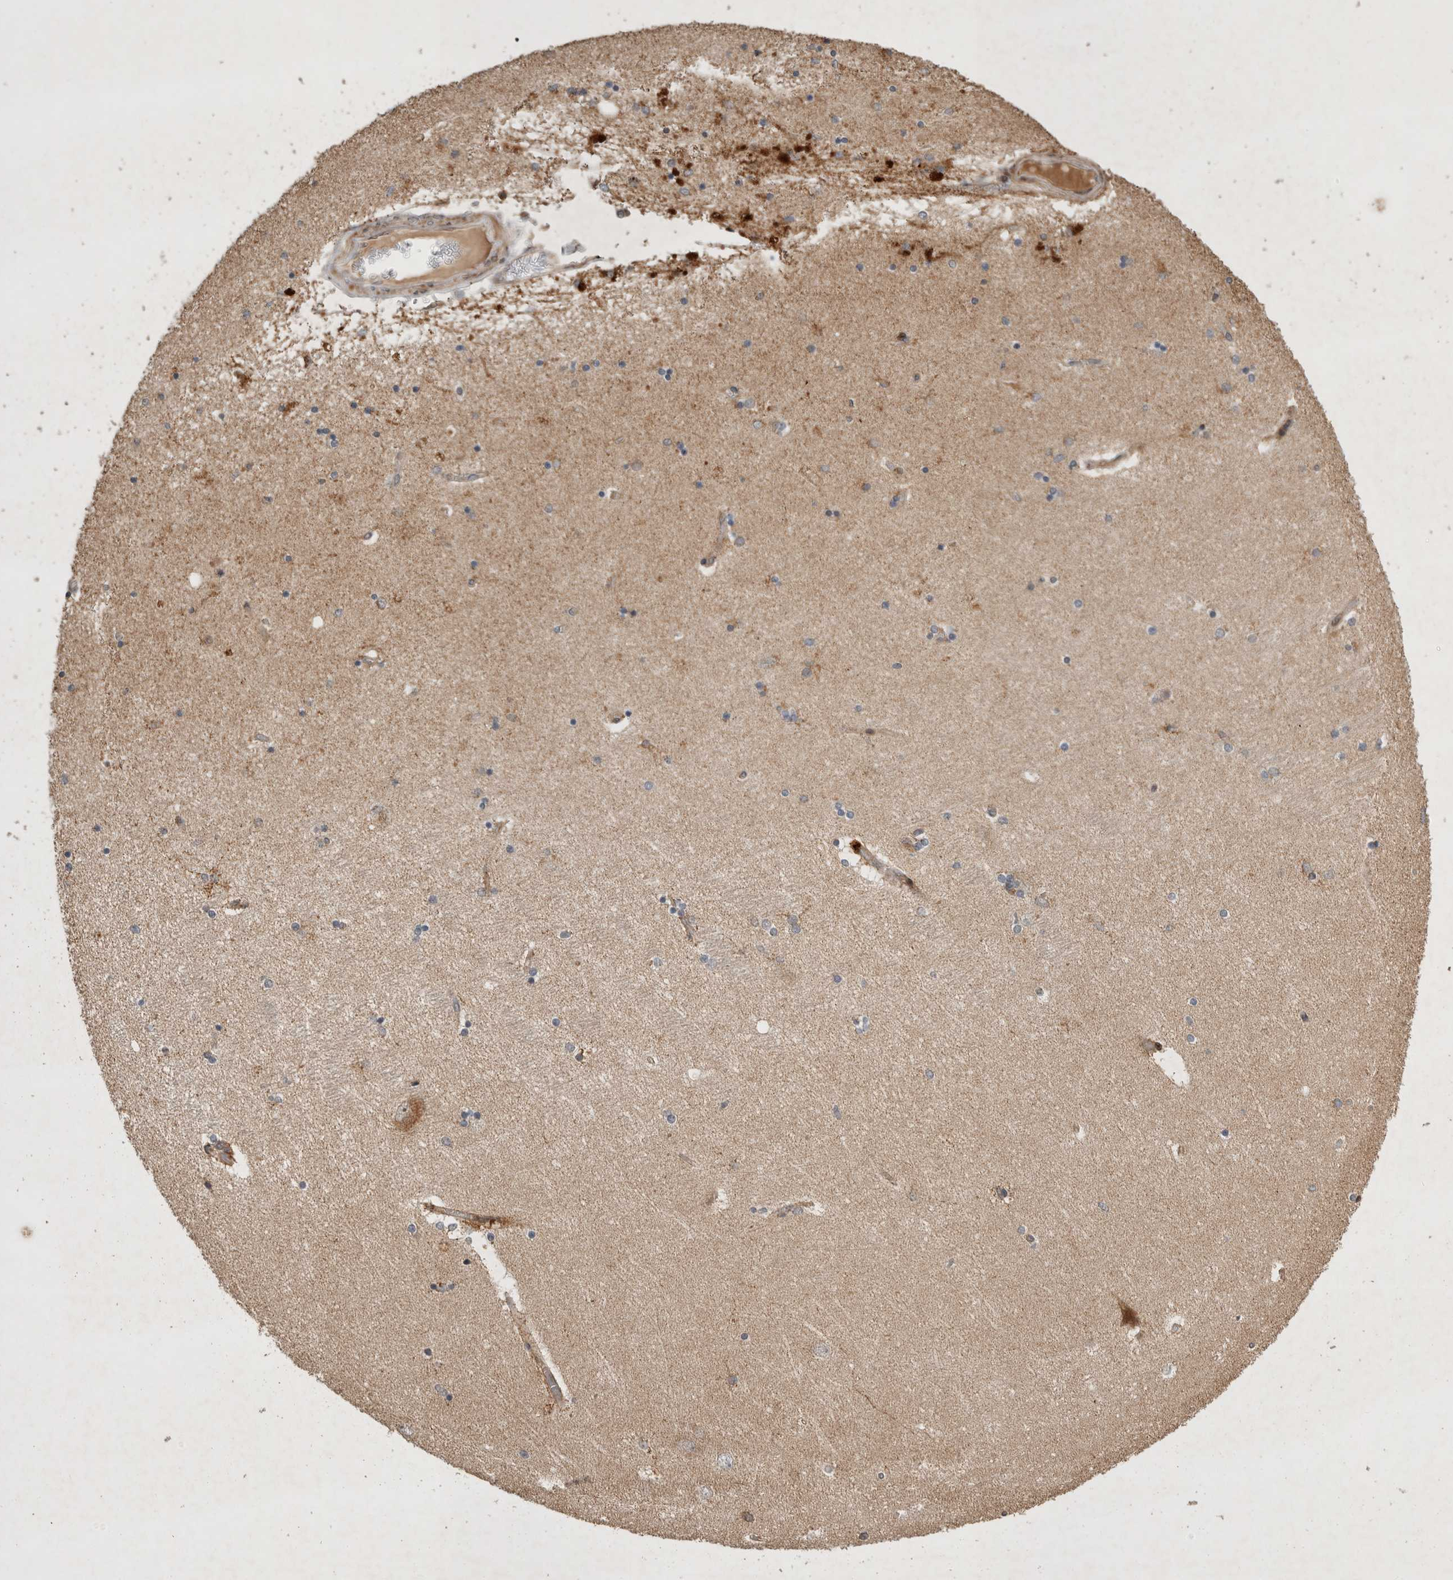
{"staining": {"intensity": "moderate", "quantity": "25%-75%", "location": "cytoplasmic/membranous"}, "tissue": "hippocampus", "cell_type": "Glial cells", "image_type": "normal", "snomed": [{"axis": "morphology", "description": "Normal tissue, NOS"}, {"axis": "topography", "description": "Hippocampus"}], "caption": "Immunohistochemical staining of normal hippocampus shows 25%-75% levels of moderate cytoplasmic/membranous protein expression in approximately 25%-75% of glial cells. The staining was performed using DAB (3,3'-diaminobenzidine) to visualize the protein expression in brown, while the nuclei were stained in blue with hematoxylin (Magnification: 20x).", "gene": "SERAC1", "patient": {"sex": "female", "age": 54}}